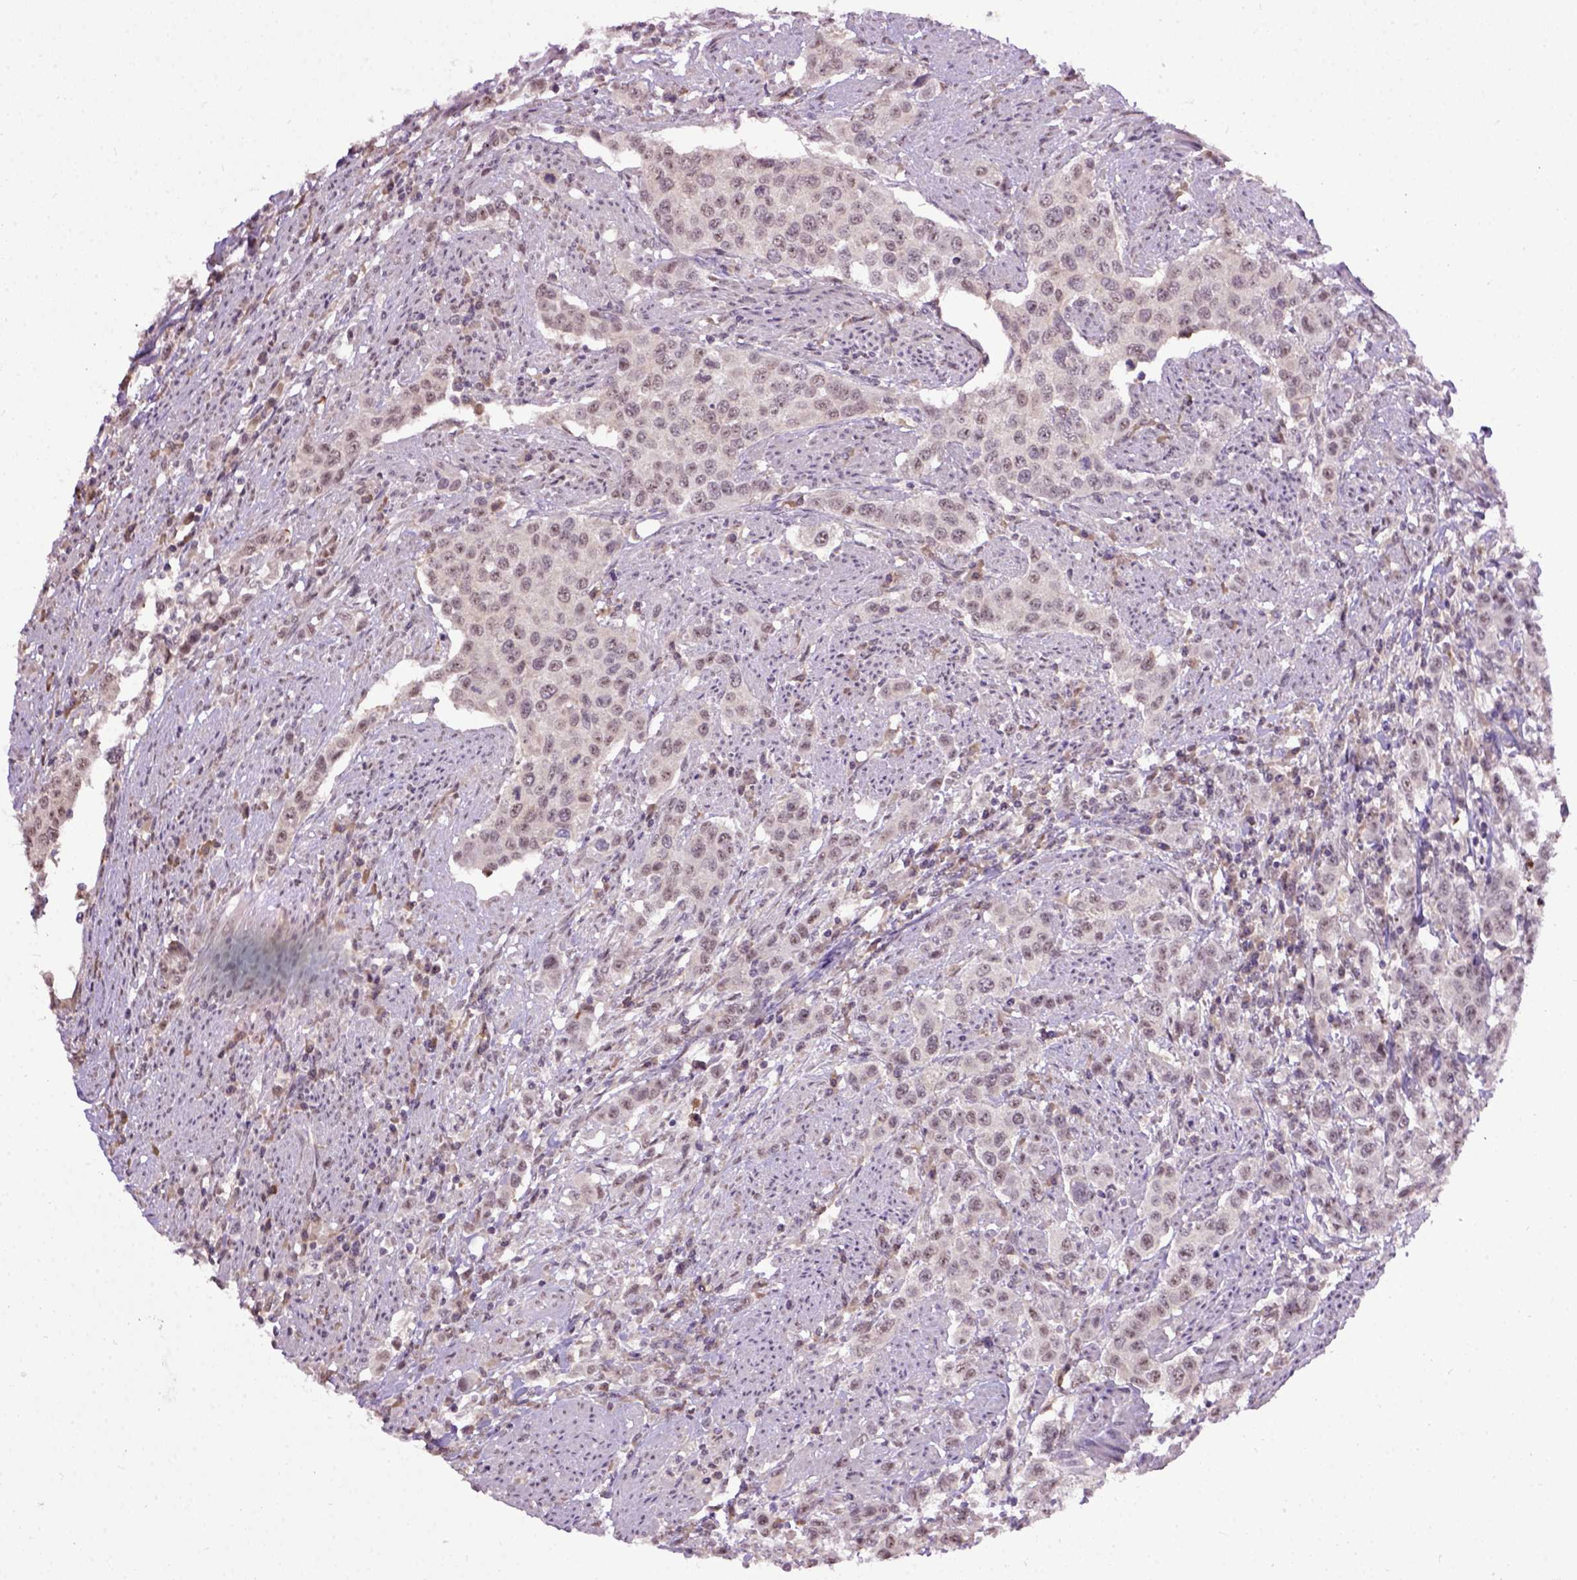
{"staining": {"intensity": "negative", "quantity": "none", "location": "none"}, "tissue": "urothelial cancer", "cell_type": "Tumor cells", "image_type": "cancer", "snomed": [{"axis": "morphology", "description": "Urothelial carcinoma, High grade"}, {"axis": "topography", "description": "Urinary bladder"}], "caption": "Tumor cells show no significant protein positivity in urothelial cancer.", "gene": "RAB43", "patient": {"sex": "female", "age": 58}}